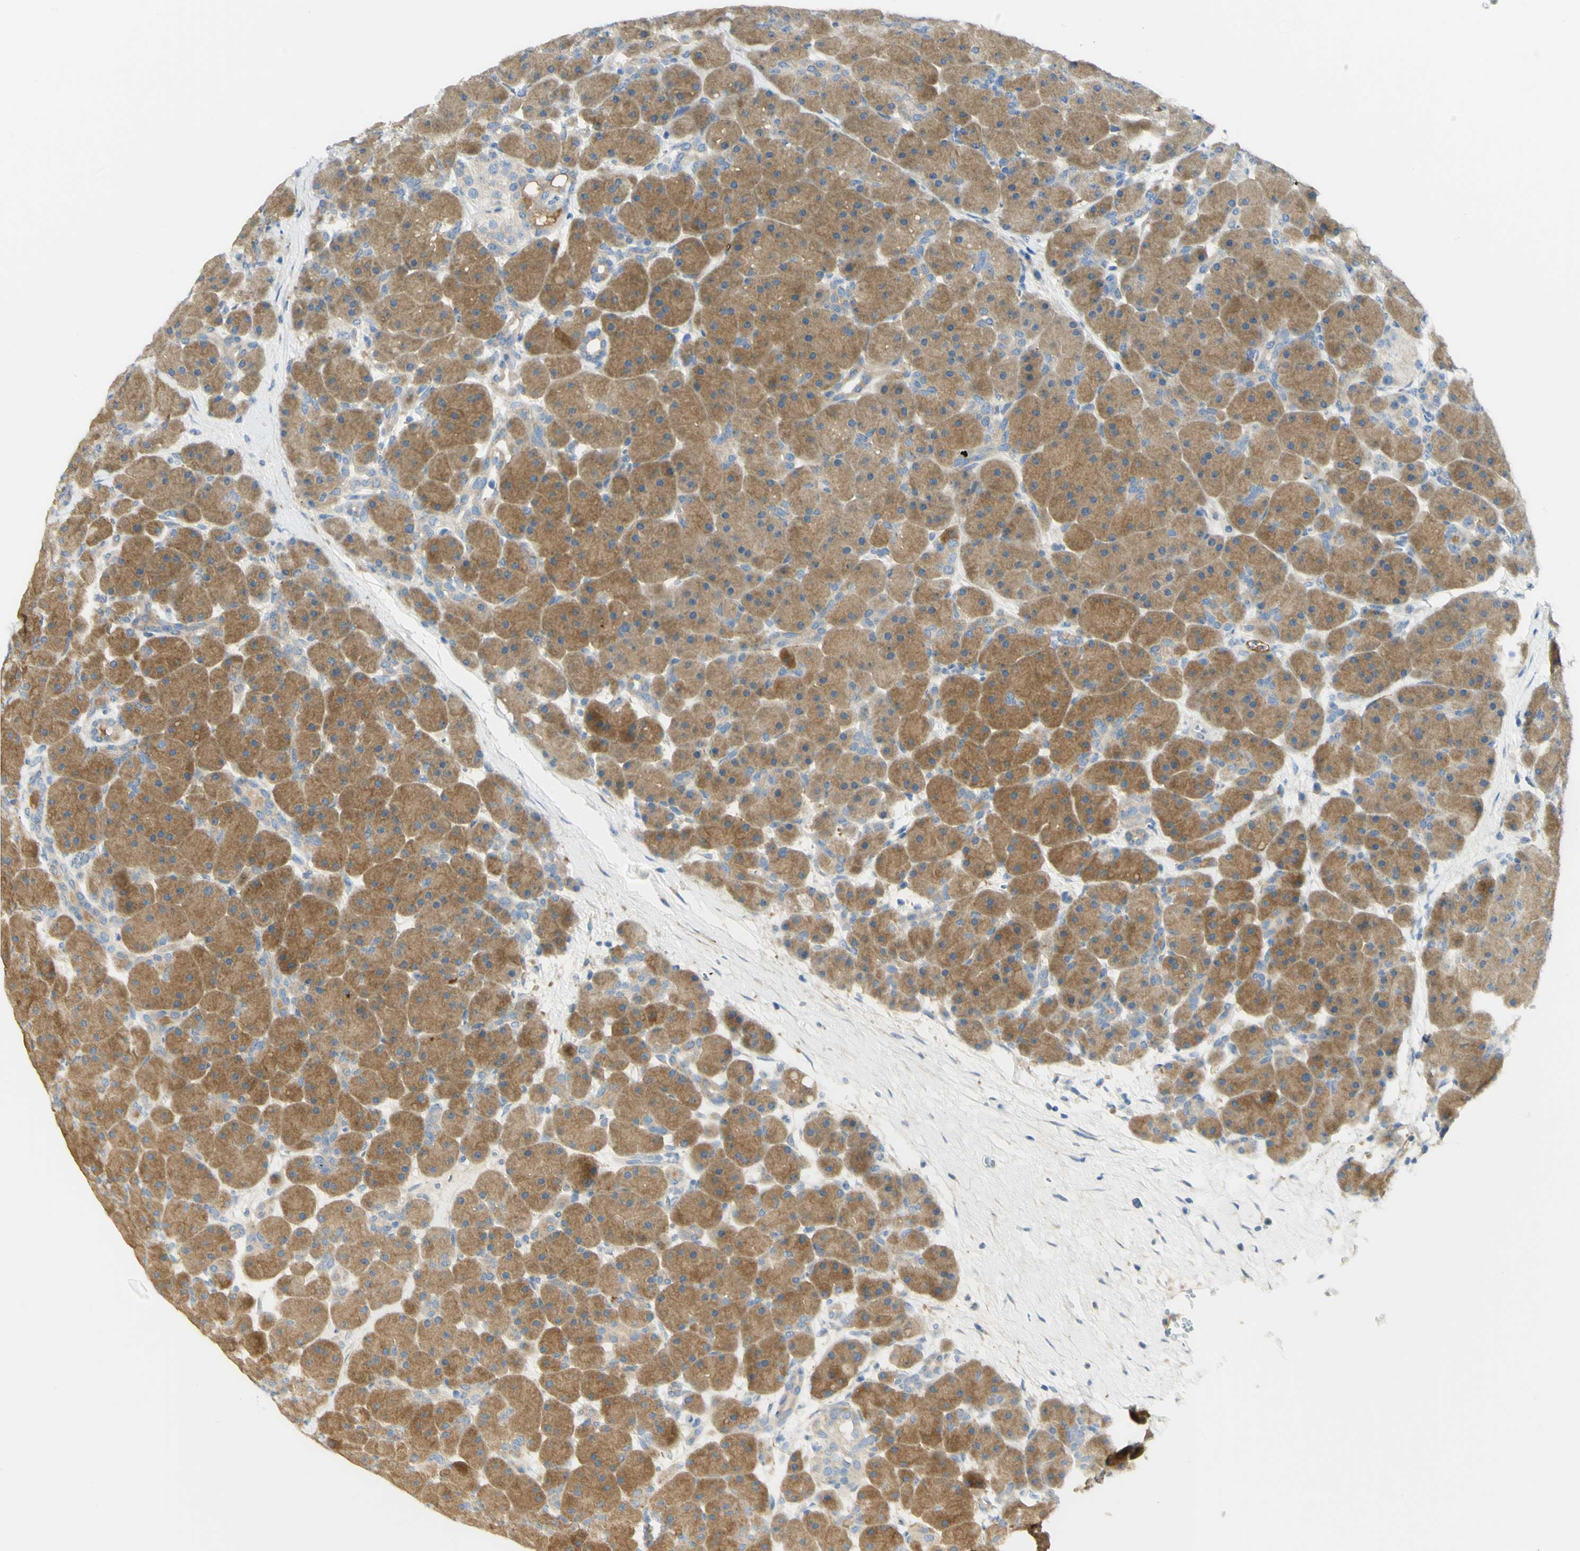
{"staining": {"intensity": "moderate", "quantity": ">75%", "location": "cytoplasmic/membranous"}, "tissue": "pancreas", "cell_type": "Exocrine glandular cells", "image_type": "normal", "snomed": [{"axis": "morphology", "description": "Normal tissue, NOS"}, {"axis": "topography", "description": "Pancreas"}], "caption": "Immunohistochemical staining of normal human pancreas displays moderate cytoplasmic/membranous protein positivity in approximately >75% of exocrine glandular cells. (Brightfield microscopy of DAB IHC at high magnification).", "gene": "GCNT3", "patient": {"sex": "male", "age": 66}}